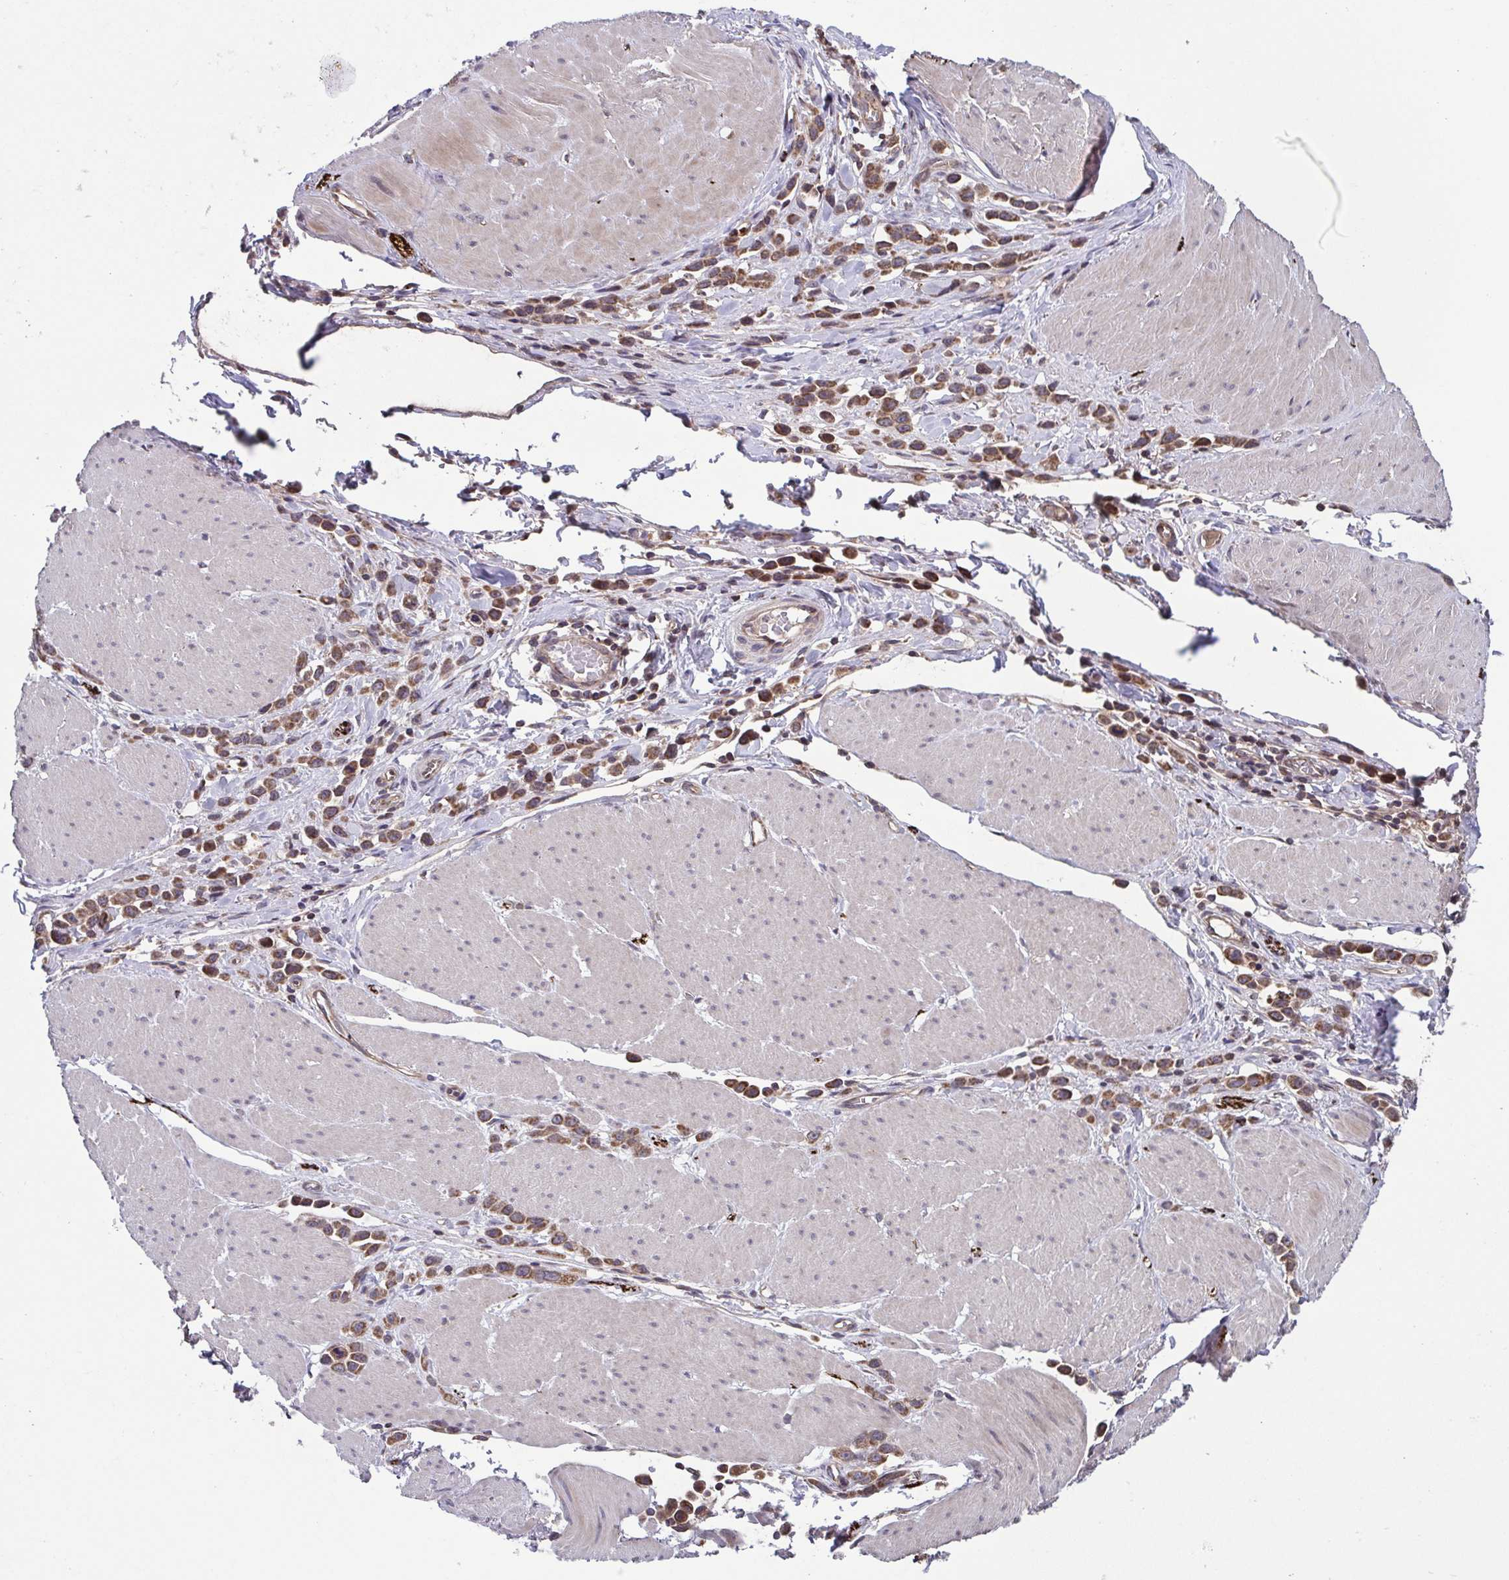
{"staining": {"intensity": "moderate", "quantity": ">75%", "location": "cytoplasmic/membranous"}, "tissue": "stomach cancer", "cell_type": "Tumor cells", "image_type": "cancer", "snomed": [{"axis": "morphology", "description": "Adenocarcinoma, NOS"}, {"axis": "topography", "description": "Stomach"}], "caption": "Immunohistochemistry histopathology image of neoplastic tissue: human stomach cancer (adenocarcinoma) stained using immunohistochemistry (IHC) shows medium levels of moderate protein expression localized specifically in the cytoplasmic/membranous of tumor cells, appearing as a cytoplasmic/membranous brown color.", "gene": "TTC19", "patient": {"sex": "male", "age": 47}}